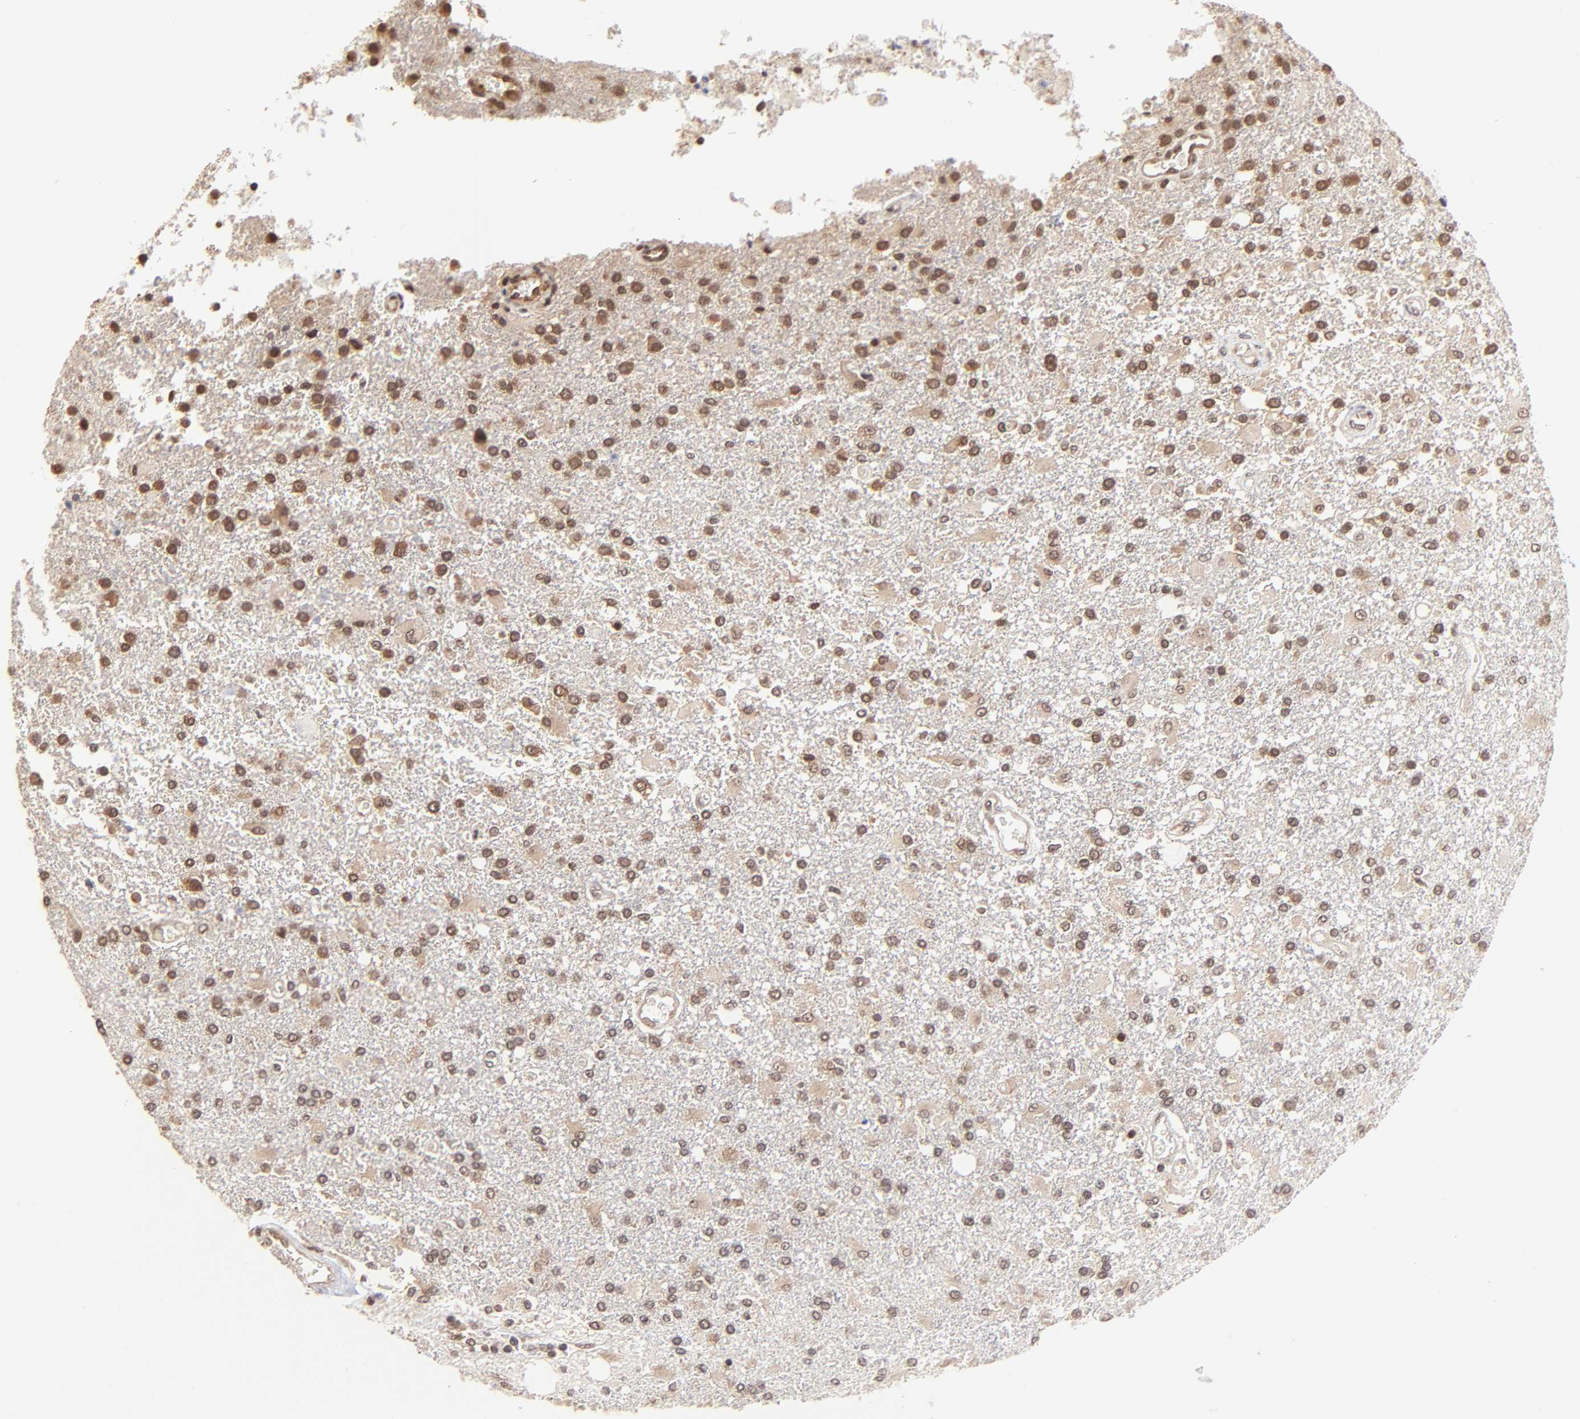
{"staining": {"intensity": "moderate", "quantity": ">75%", "location": "nuclear"}, "tissue": "glioma", "cell_type": "Tumor cells", "image_type": "cancer", "snomed": [{"axis": "morphology", "description": "Glioma, malignant, High grade"}, {"axis": "topography", "description": "Cerebral cortex"}], "caption": "Malignant glioma (high-grade) stained for a protein (brown) displays moderate nuclear positive staining in about >75% of tumor cells.", "gene": "BRPF1", "patient": {"sex": "male", "age": 79}}